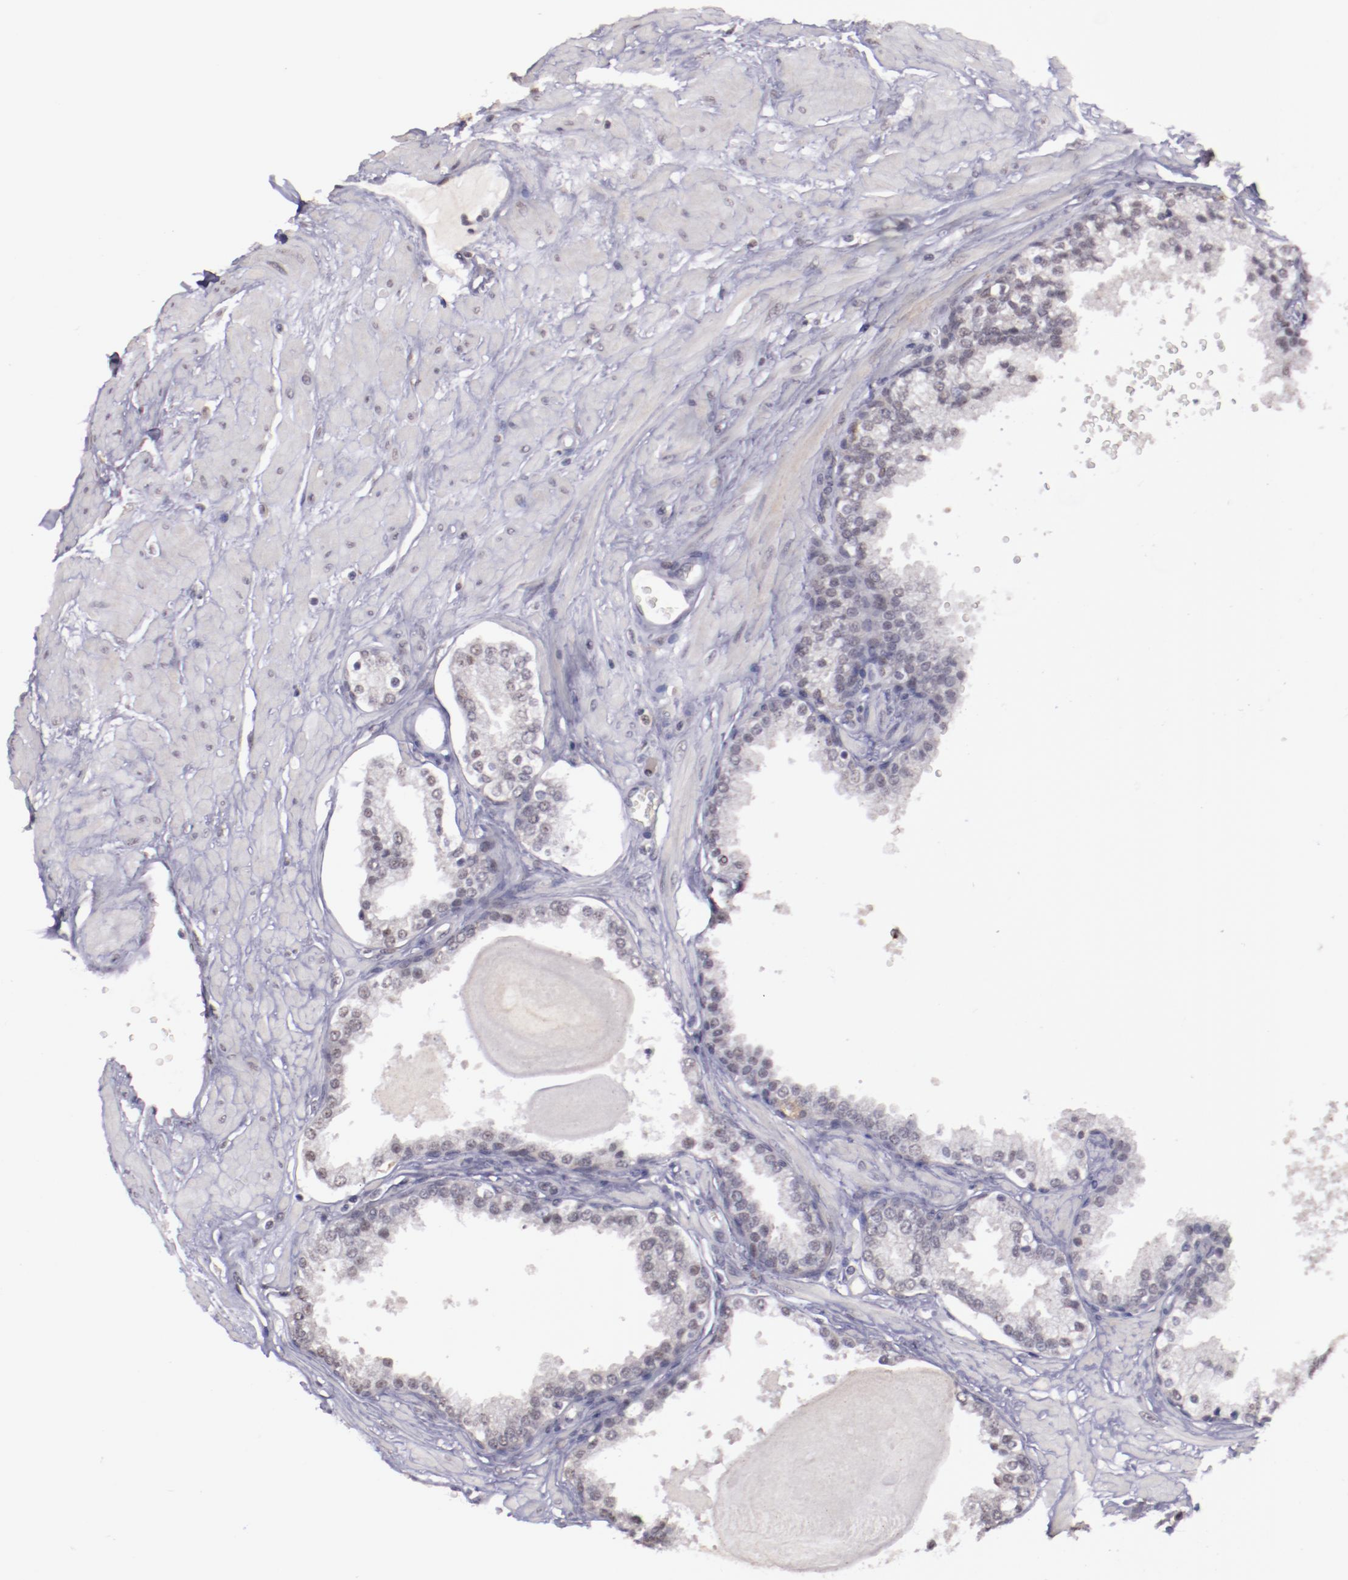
{"staining": {"intensity": "weak", "quantity": "25%-75%", "location": "nuclear"}, "tissue": "prostate", "cell_type": "Glandular cells", "image_type": "normal", "snomed": [{"axis": "morphology", "description": "Normal tissue, NOS"}, {"axis": "topography", "description": "Prostate"}], "caption": "Immunohistochemistry (IHC) histopathology image of normal prostate: human prostate stained using immunohistochemistry (IHC) demonstrates low levels of weak protein expression localized specifically in the nuclear of glandular cells, appearing as a nuclear brown color.", "gene": "NRXN3", "patient": {"sex": "male", "age": 51}}